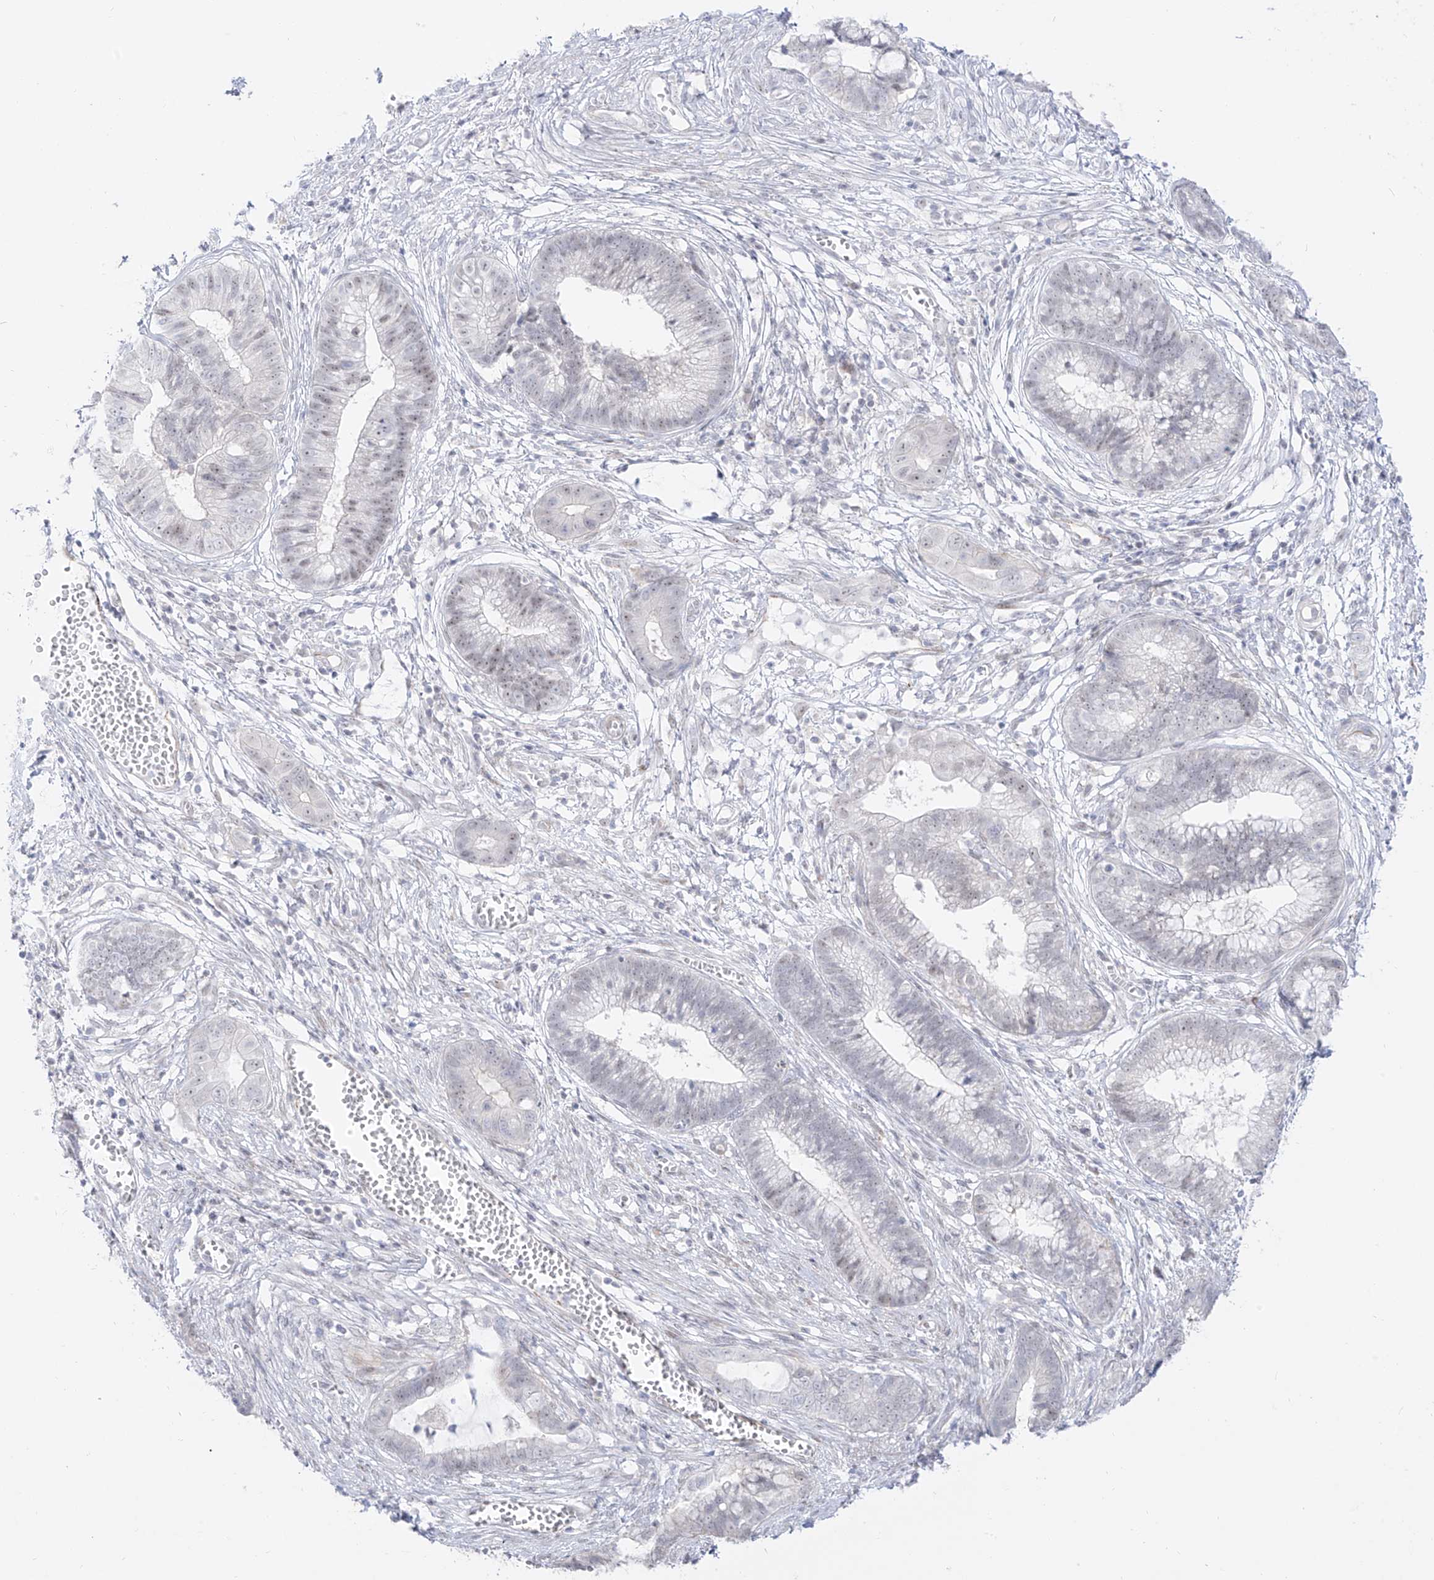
{"staining": {"intensity": "negative", "quantity": "none", "location": "none"}, "tissue": "cervical cancer", "cell_type": "Tumor cells", "image_type": "cancer", "snomed": [{"axis": "morphology", "description": "Adenocarcinoma, NOS"}, {"axis": "topography", "description": "Cervix"}], "caption": "IHC micrograph of cervical cancer stained for a protein (brown), which demonstrates no positivity in tumor cells.", "gene": "ZNF180", "patient": {"sex": "female", "age": 44}}